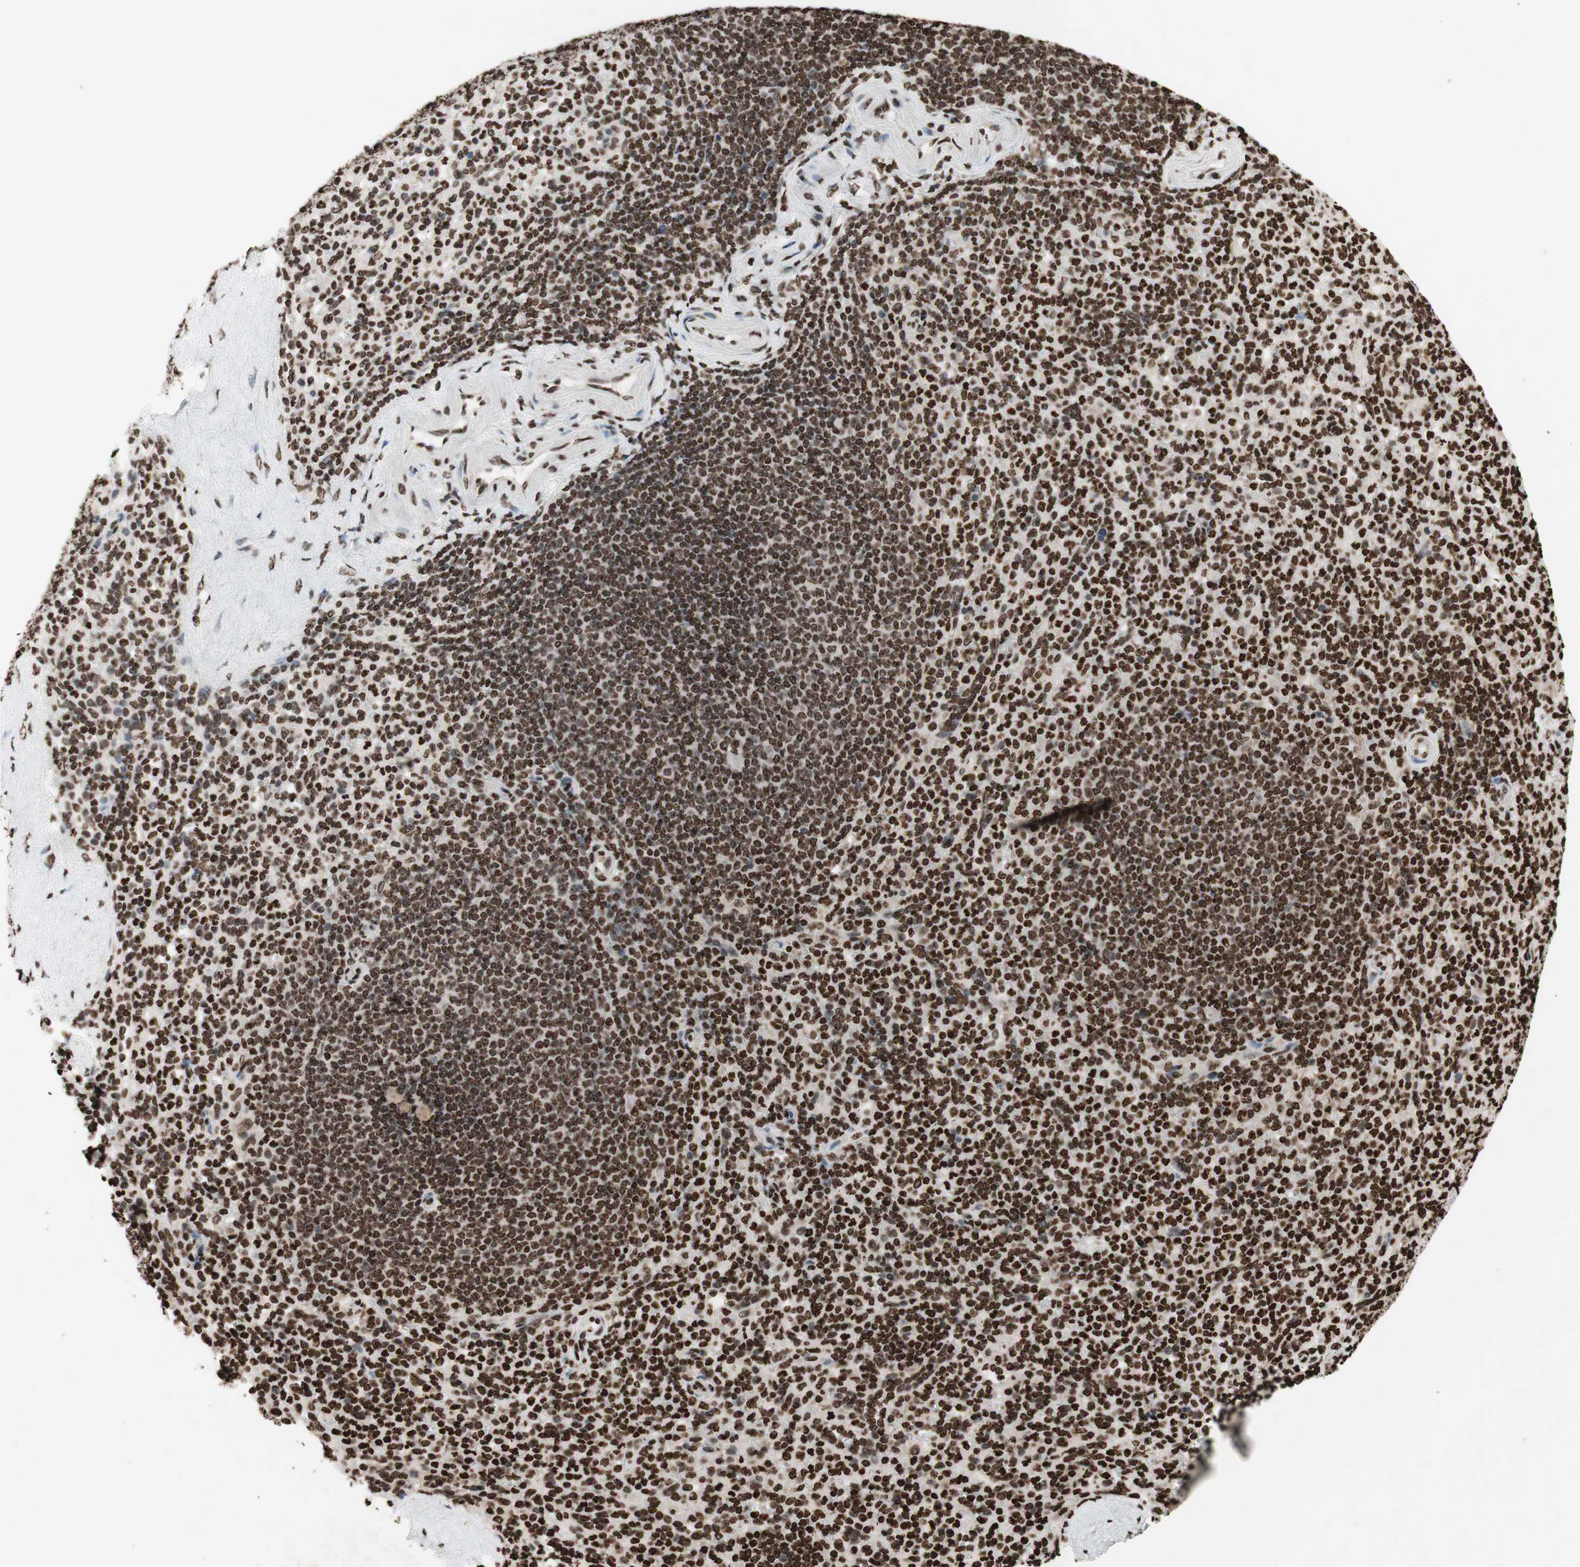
{"staining": {"intensity": "strong", "quantity": ">75%", "location": "nuclear"}, "tissue": "spleen", "cell_type": "Cells in red pulp", "image_type": "normal", "snomed": [{"axis": "morphology", "description": "Normal tissue, NOS"}, {"axis": "topography", "description": "Spleen"}], "caption": "Cells in red pulp show strong nuclear expression in about >75% of cells in normal spleen.", "gene": "NCOA3", "patient": {"sex": "male", "age": 36}}